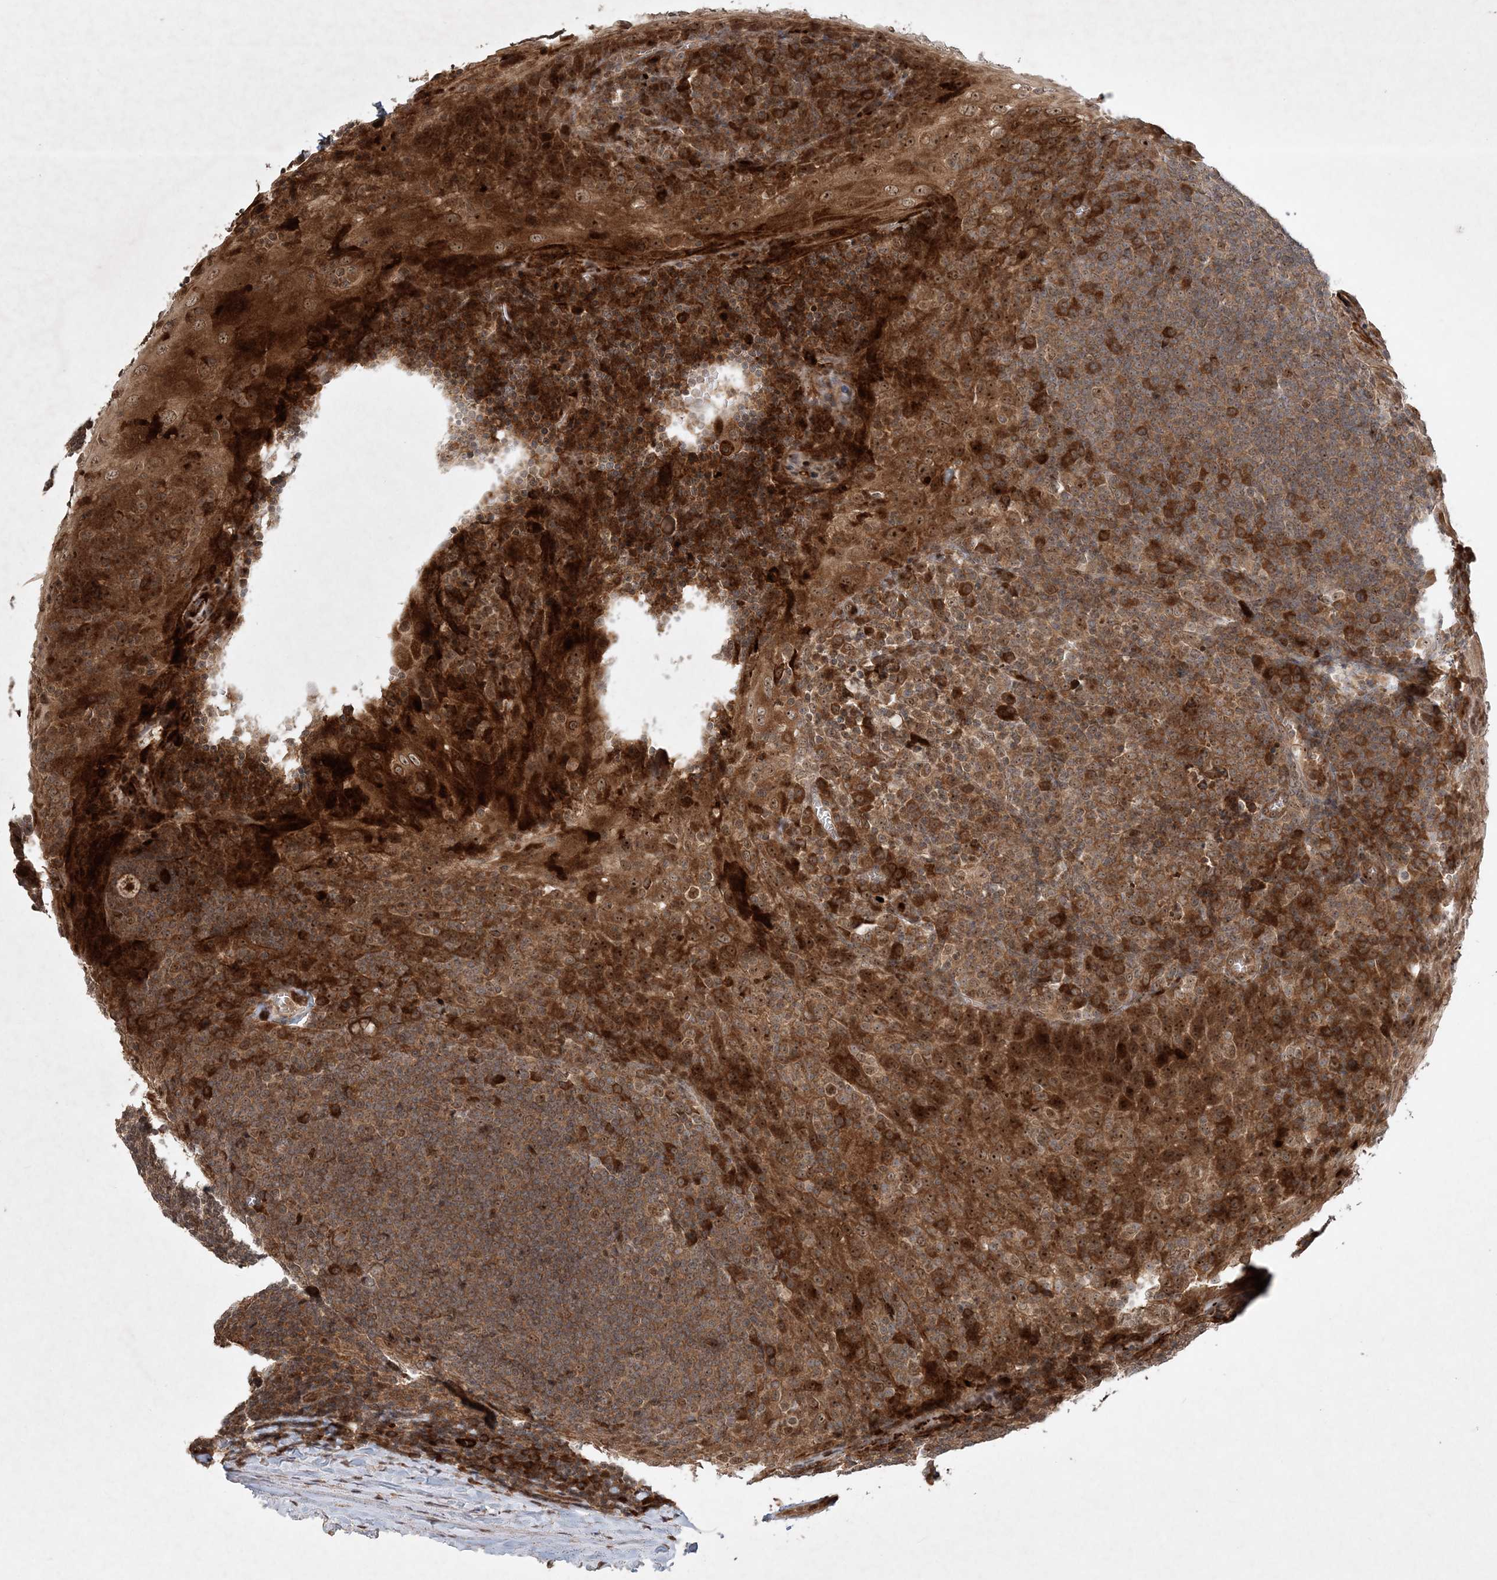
{"staining": {"intensity": "moderate", "quantity": ">75%", "location": "cytoplasmic/membranous,nuclear"}, "tissue": "tonsil", "cell_type": "Germinal center cells", "image_type": "normal", "snomed": [{"axis": "morphology", "description": "Normal tissue, NOS"}, {"axis": "topography", "description": "Tonsil"}], "caption": "Immunohistochemical staining of normal human tonsil demonstrates moderate cytoplasmic/membranous,nuclear protein positivity in about >75% of germinal center cells.", "gene": "UBR3", "patient": {"sex": "male", "age": 37}}